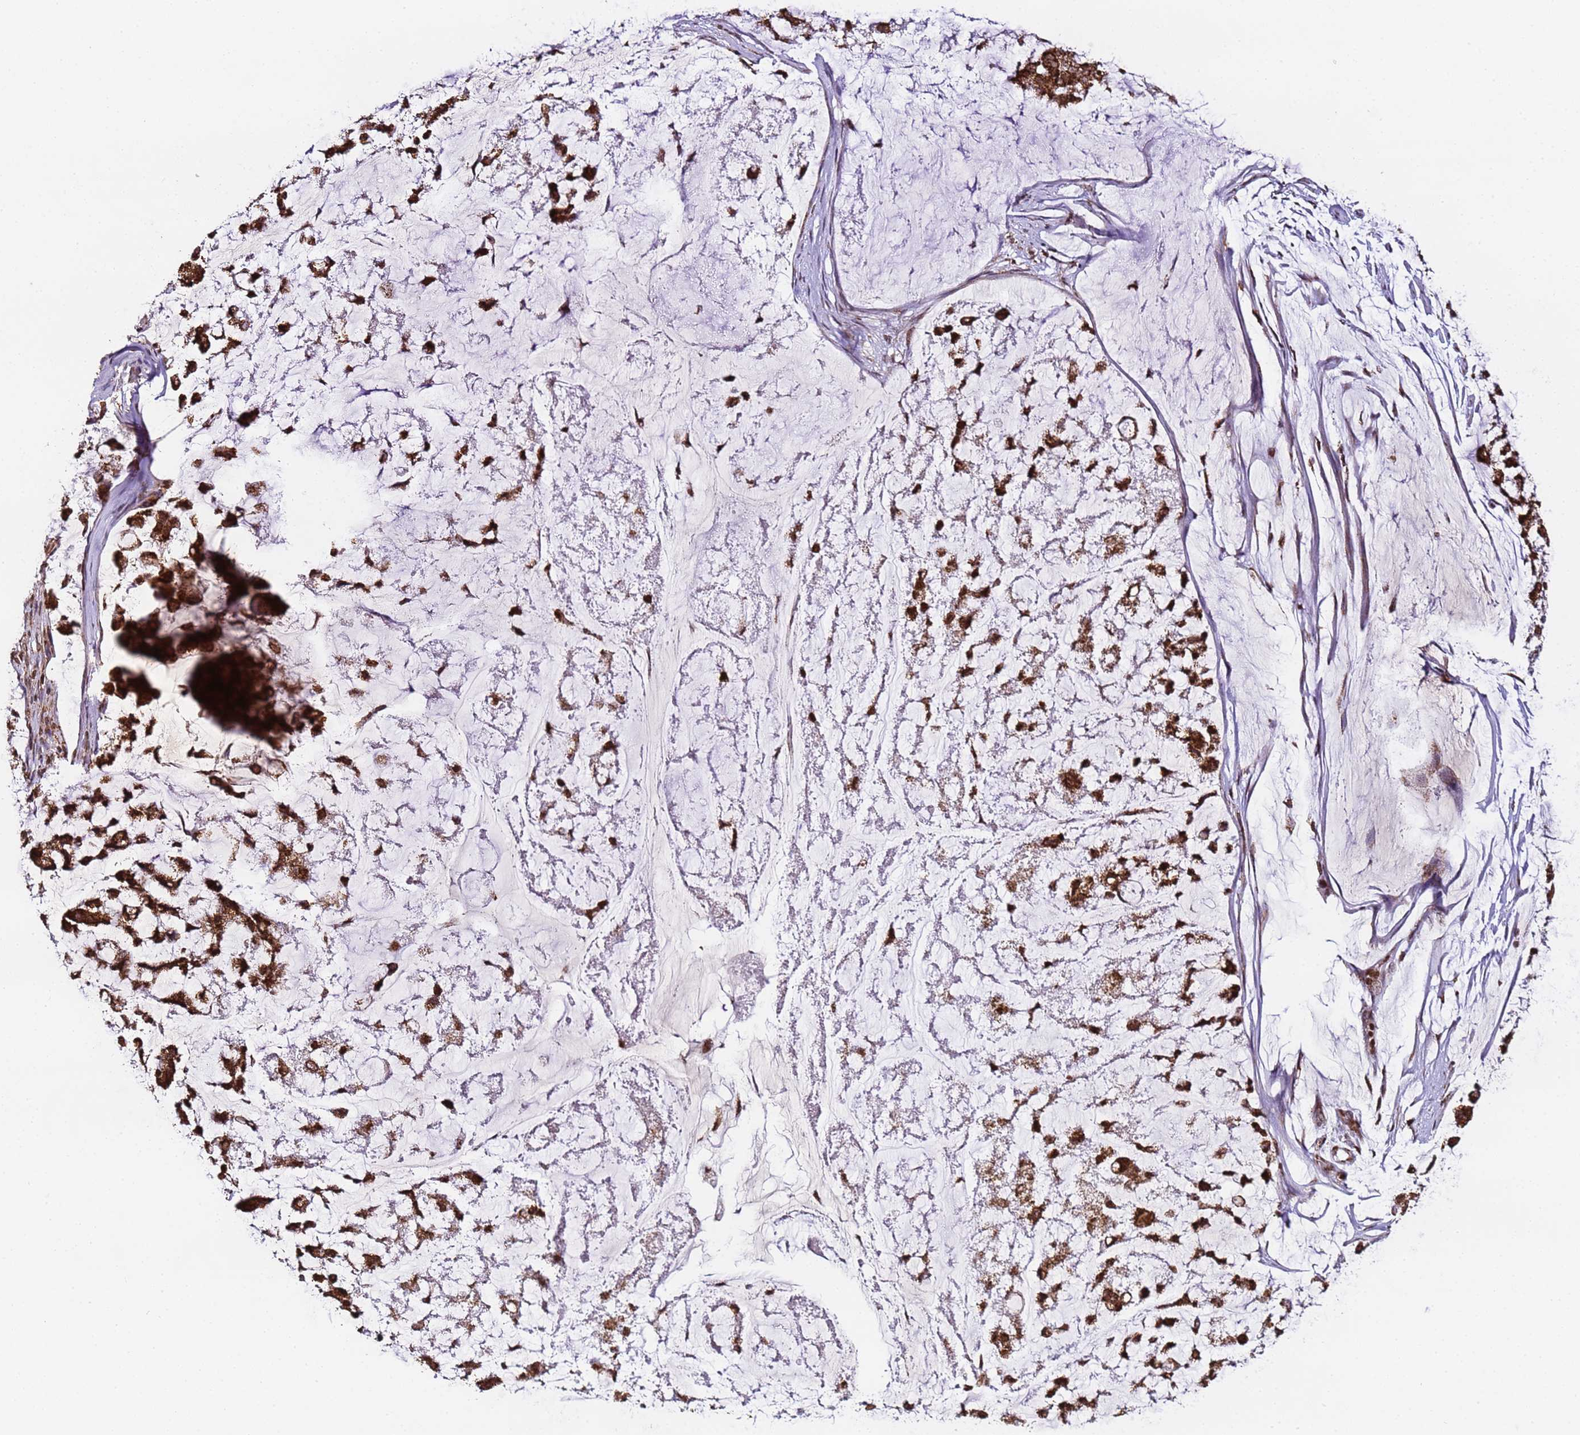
{"staining": {"intensity": "strong", "quantity": ">75%", "location": "cytoplasmic/membranous"}, "tissue": "stomach cancer", "cell_type": "Tumor cells", "image_type": "cancer", "snomed": [{"axis": "morphology", "description": "Adenocarcinoma, NOS"}, {"axis": "topography", "description": "Stomach, lower"}], "caption": "A high-resolution micrograph shows IHC staining of stomach adenocarcinoma, which demonstrates strong cytoplasmic/membranous positivity in approximately >75% of tumor cells. The staining was performed using DAB to visualize the protein expression in brown, while the nuclei were stained in blue with hematoxylin (Magnification: 20x).", "gene": "HSPE1", "patient": {"sex": "male", "age": 67}}